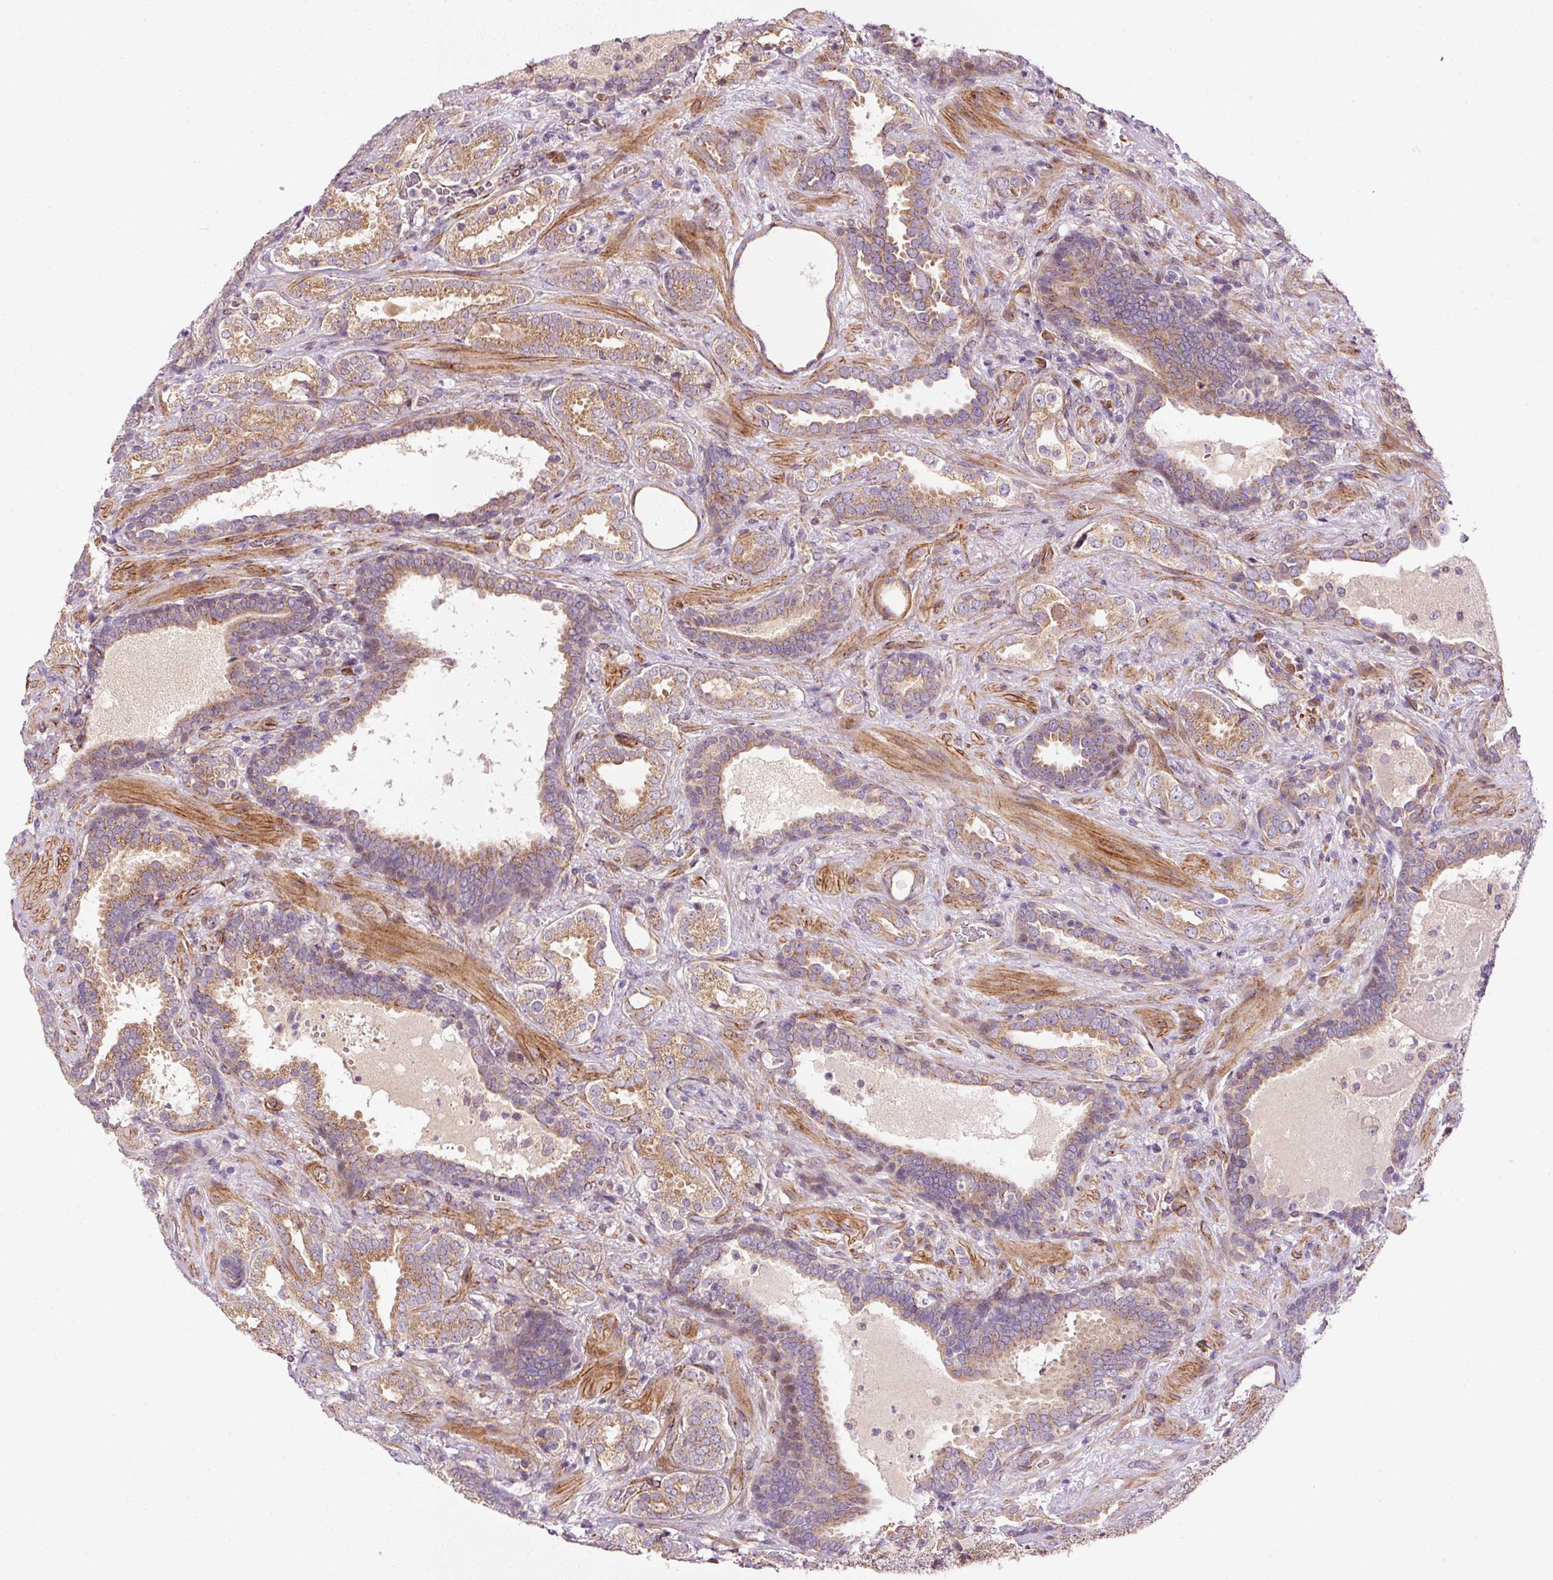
{"staining": {"intensity": "moderate", "quantity": ">75%", "location": "cytoplasmic/membranous"}, "tissue": "prostate cancer", "cell_type": "Tumor cells", "image_type": "cancer", "snomed": [{"axis": "morphology", "description": "Adenocarcinoma, High grade"}, {"axis": "topography", "description": "Prostate"}], "caption": "Immunohistochemistry (IHC) staining of prostate high-grade adenocarcinoma, which reveals medium levels of moderate cytoplasmic/membranous expression in about >75% of tumor cells indicating moderate cytoplasmic/membranous protein expression. The staining was performed using DAB (3,3'-diaminobenzidine) (brown) for protein detection and nuclei were counterstained in hematoxylin (blue).", "gene": "PPP1R14B", "patient": {"sex": "male", "age": 65}}